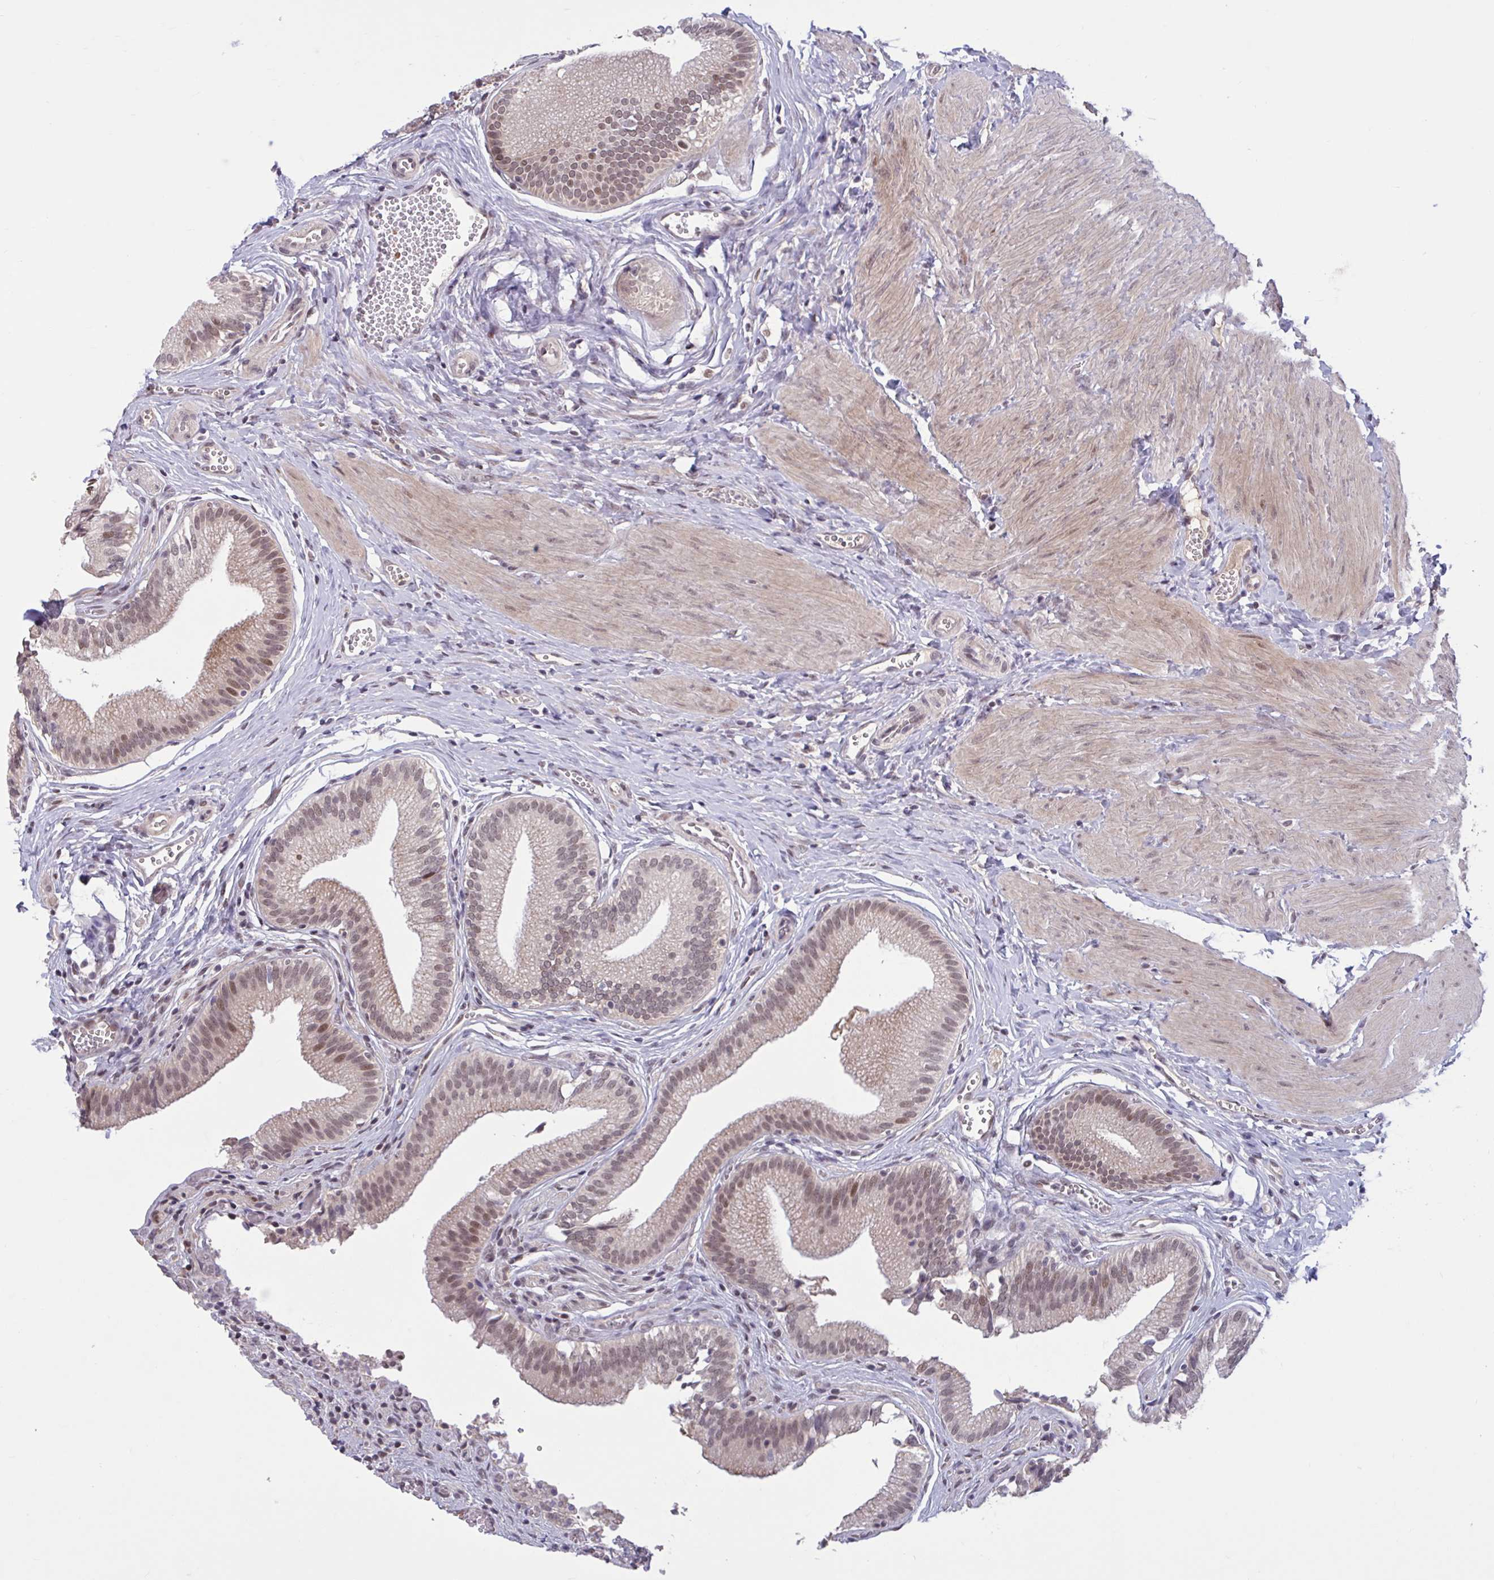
{"staining": {"intensity": "moderate", "quantity": ">75%", "location": "nuclear"}, "tissue": "gallbladder", "cell_type": "Glandular cells", "image_type": "normal", "snomed": [{"axis": "morphology", "description": "Normal tissue, NOS"}, {"axis": "topography", "description": "Gallbladder"}, {"axis": "topography", "description": "Peripheral nerve tissue"}], "caption": "IHC of normal gallbladder shows medium levels of moderate nuclear staining in about >75% of glandular cells. (Stains: DAB in brown, nuclei in blue, Microscopy: brightfield microscopy at high magnification).", "gene": "ZNF414", "patient": {"sex": "male", "age": 17}}